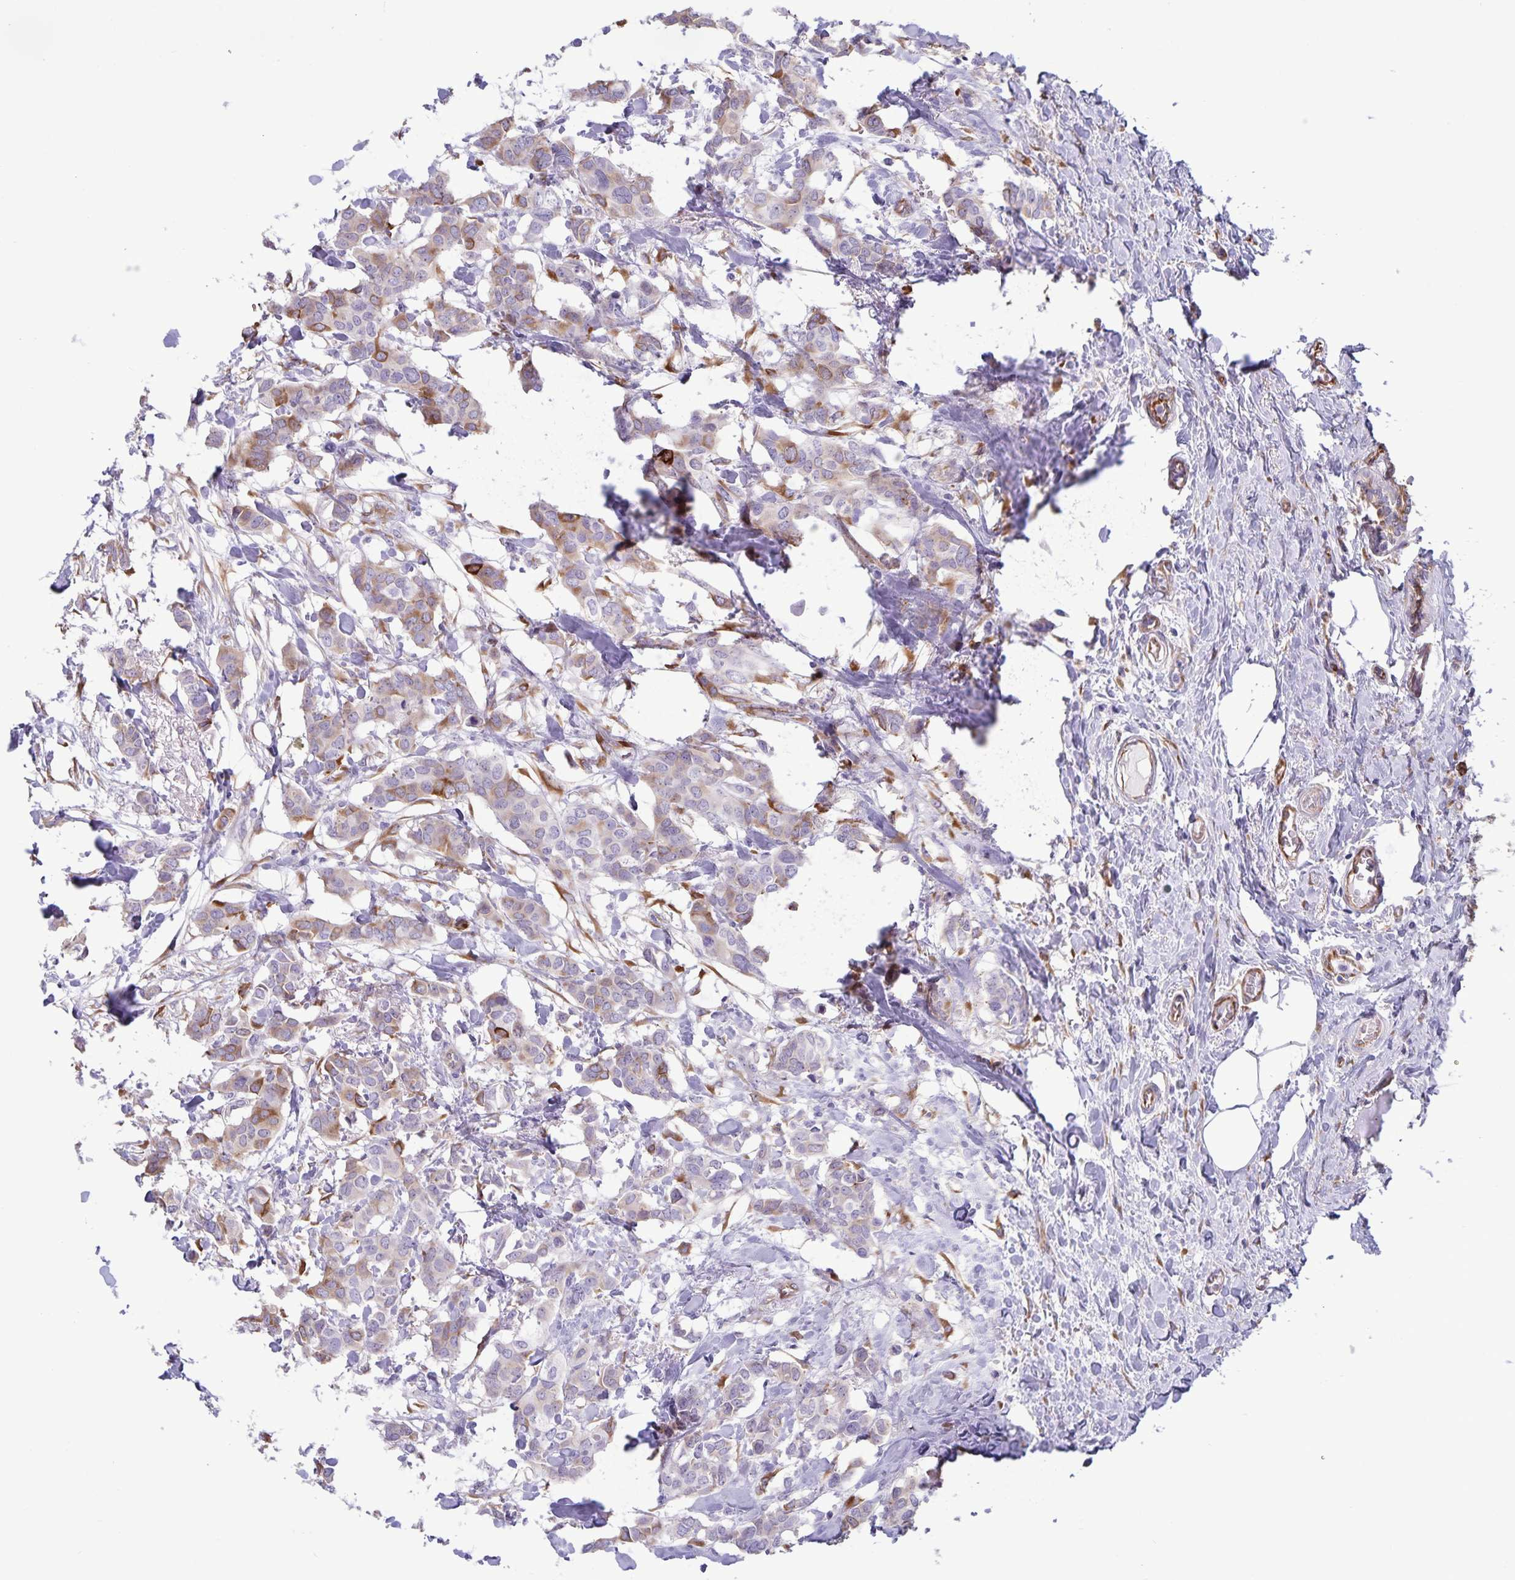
{"staining": {"intensity": "weak", "quantity": "25%-75%", "location": "cytoplasmic/membranous"}, "tissue": "breast cancer", "cell_type": "Tumor cells", "image_type": "cancer", "snomed": [{"axis": "morphology", "description": "Duct carcinoma"}, {"axis": "topography", "description": "Breast"}], "caption": "This is a micrograph of immunohistochemistry (IHC) staining of breast cancer, which shows weak staining in the cytoplasmic/membranous of tumor cells.", "gene": "RCN1", "patient": {"sex": "female", "age": 62}}